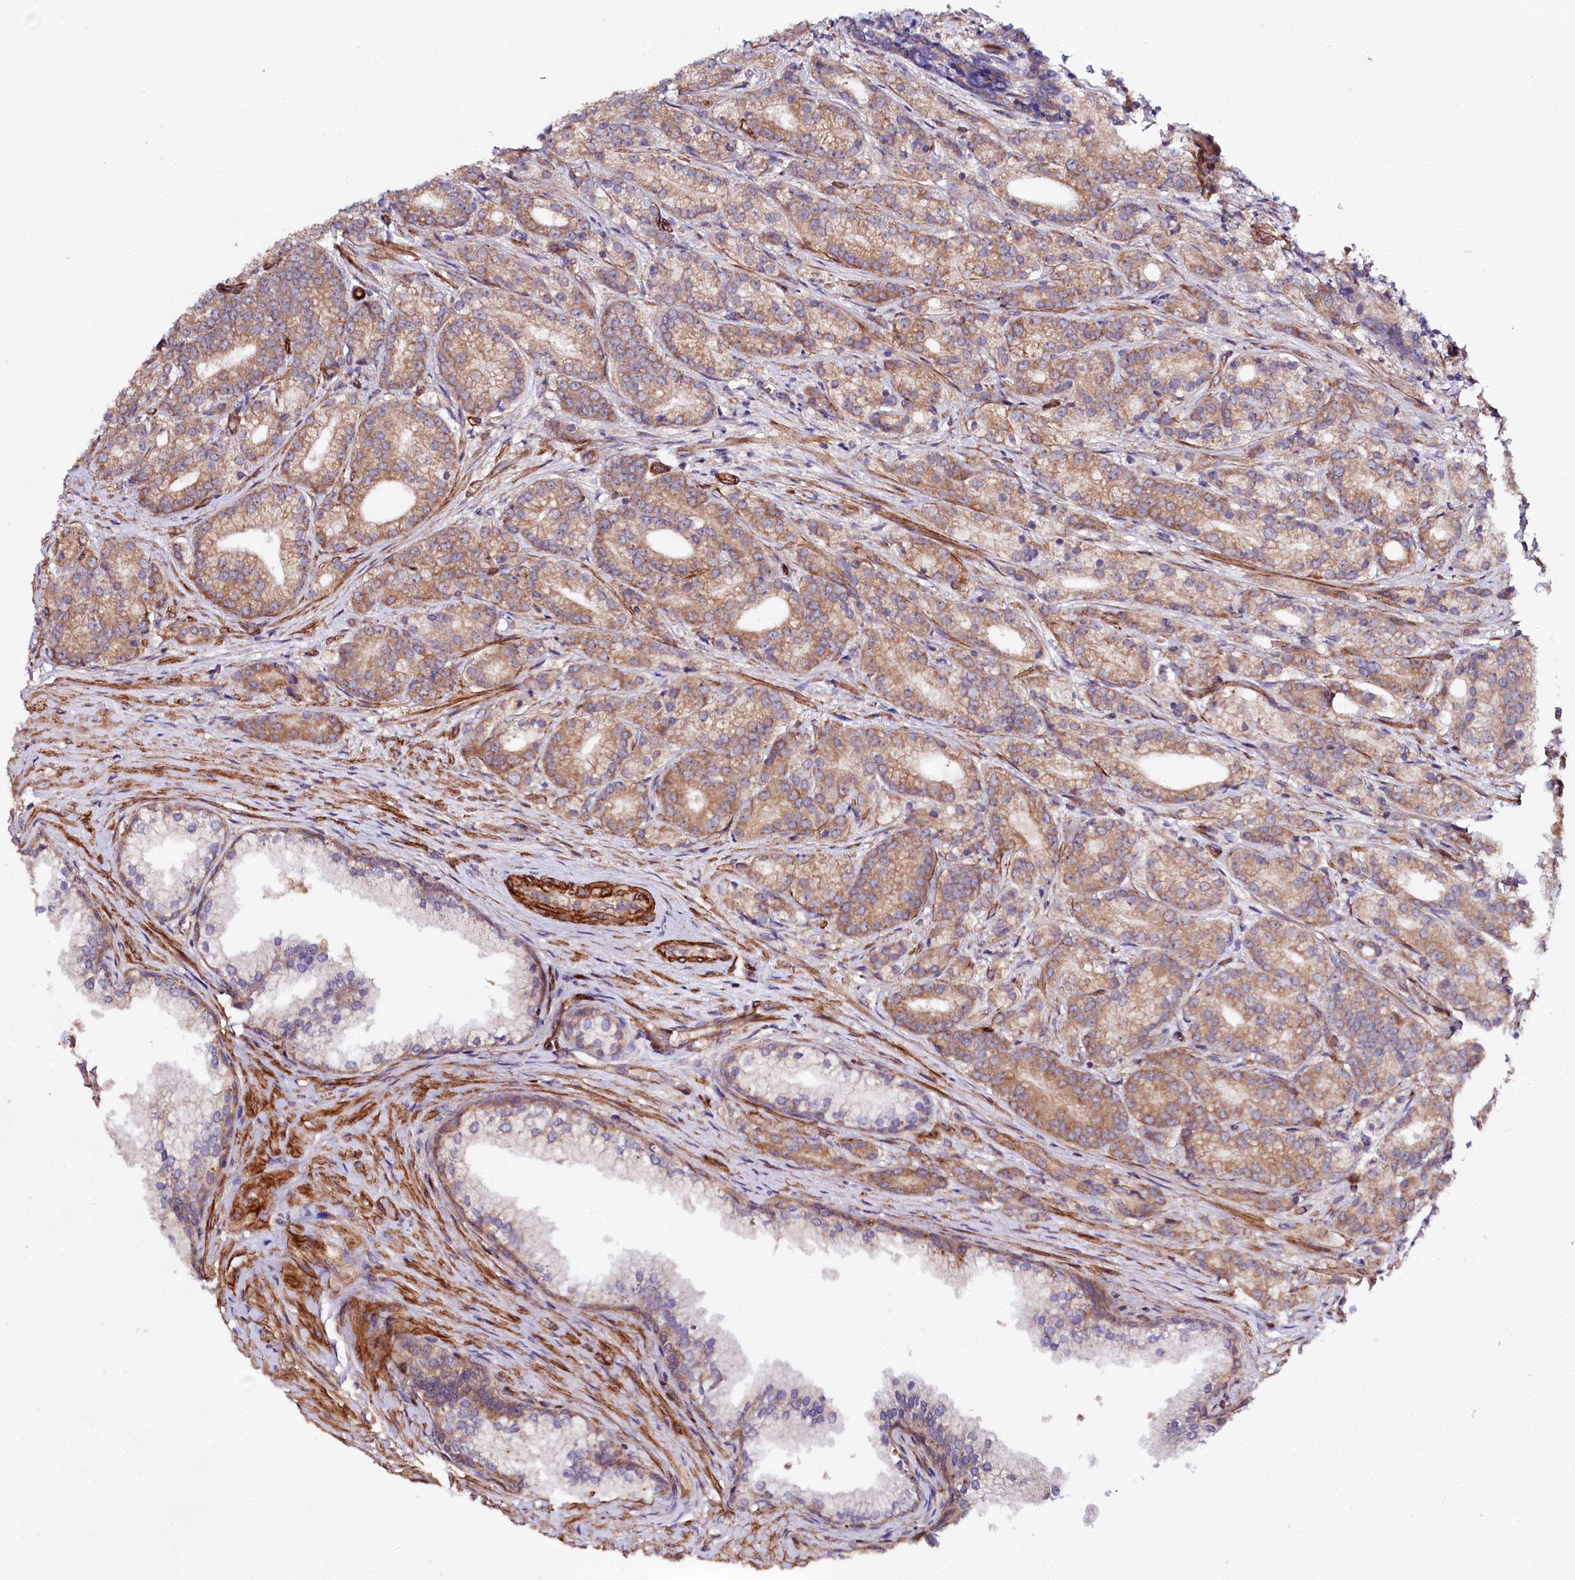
{"staining": {"intensity": "moderate", "quantity": ">75%", "location": "cytoplasmic/membranous"}, "tissue": "prostate cancer", "cell_type": "Tumor cells", "image_type": "cancer", "snomed": [{"axis": "morphology", "description": "Adenocarcinoma, Low grade"}, {"axis": "topography", "description": "Prostate"}], "caption": "Moderate cytoplasmic/membranous staining is appreciated in about >75% of tumor cells in adenocarcinoma (low-grade) (prostate). Using DAB (brown) and hematoxylin (blue) stains, captured at high magnification using brightfield microscopy.", "gene": "SPATS2", "patient": {"sex": "male", "age": 71}}